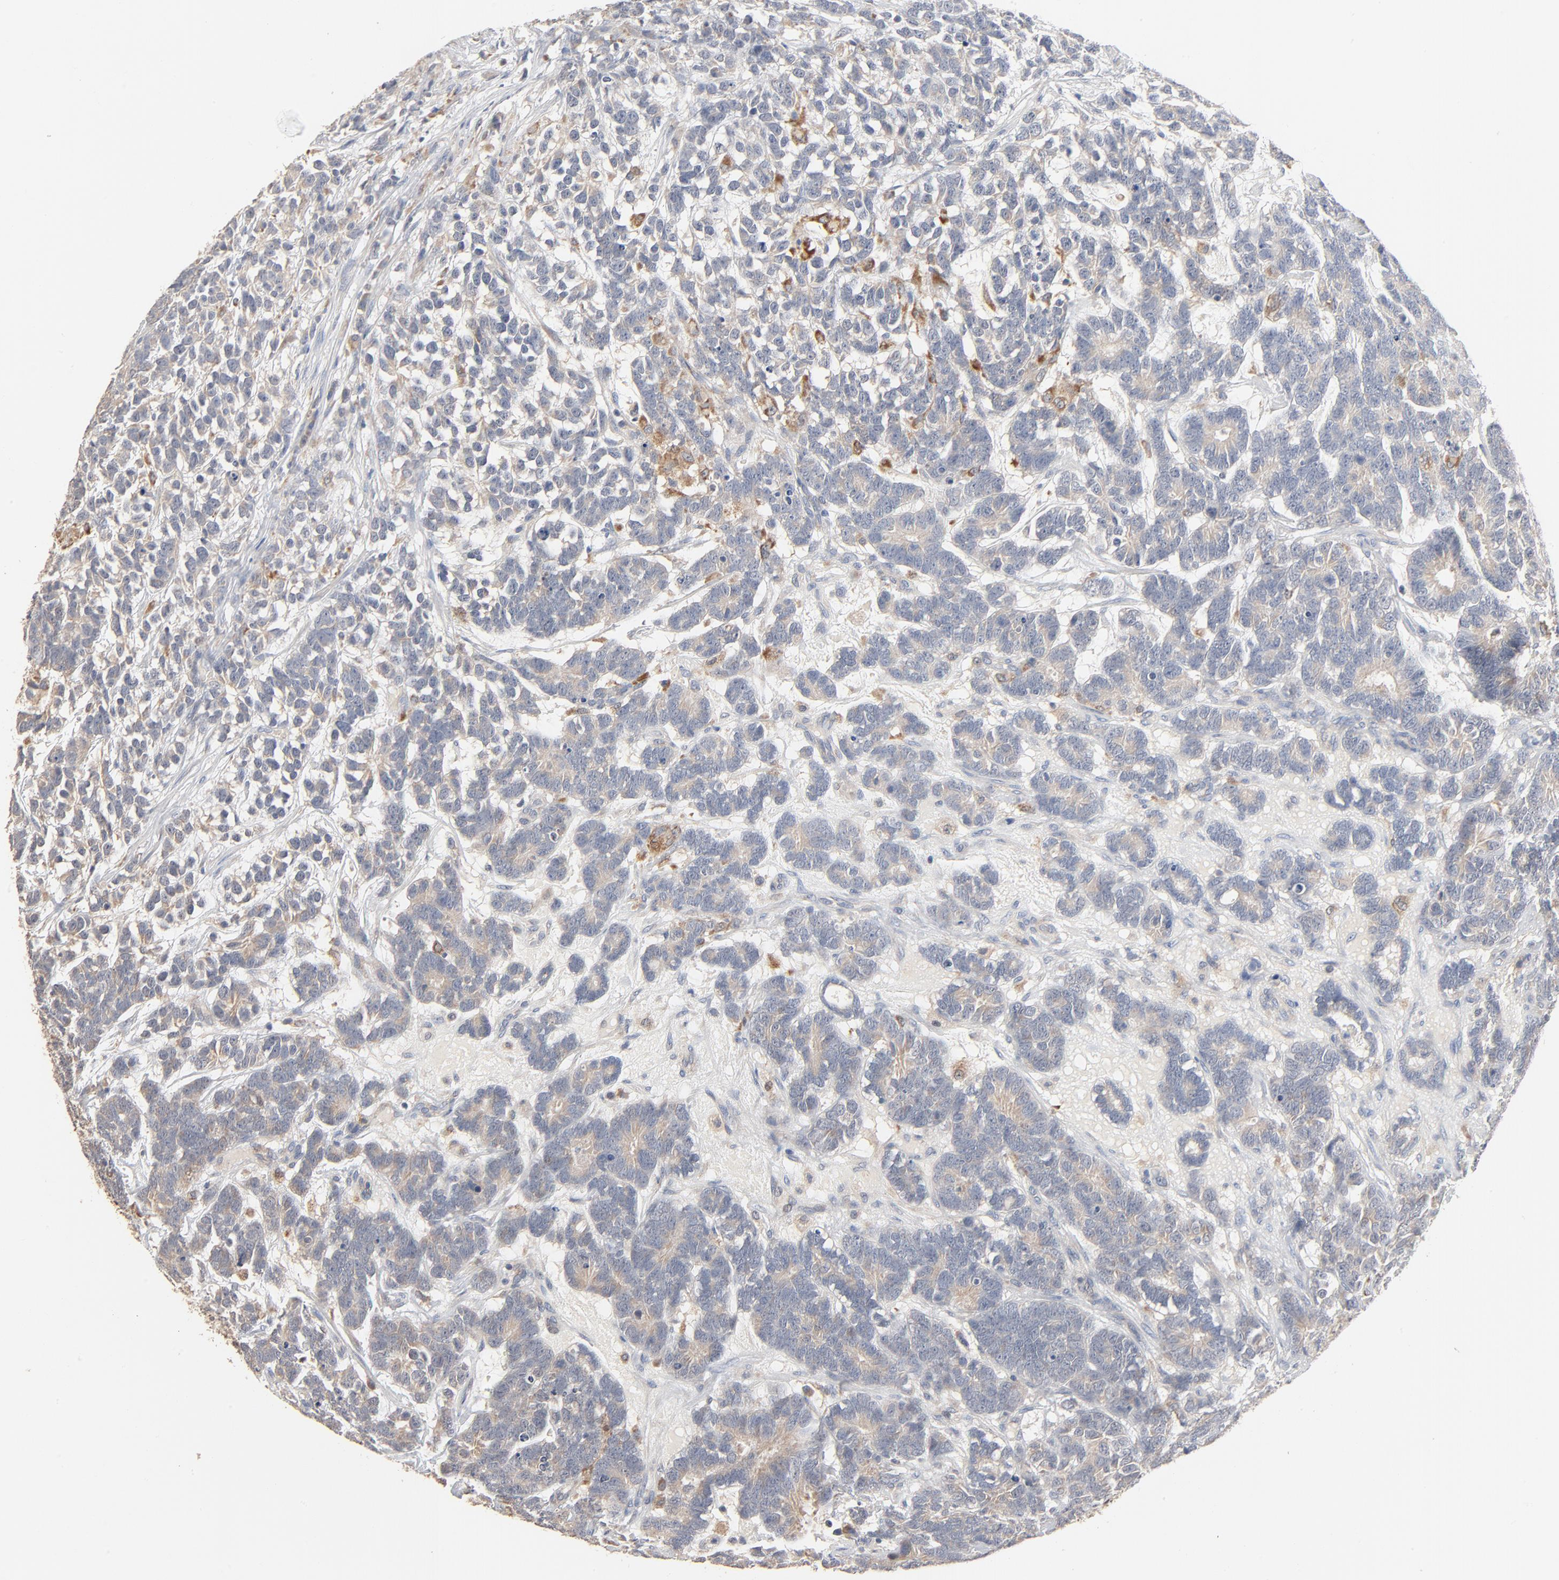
{"staining": {"intensity": "negative", "quantity": "none", "location": "none"}, "tissue": "testis cancer", "cell_type": "Tumor cells", "image_type": "cancer", "snomed": [{"axis": "morphology", "description": "Carcinoma, Embryonal, NOS"}, {"axis": "topography", "description": "Testis"}], "caption": "There is no significant expression in tumor cells of testis cancer (embryonal carcinoma).", "gene": "ZDHHC8", "patient": {"sex": "male", "age": 26}}